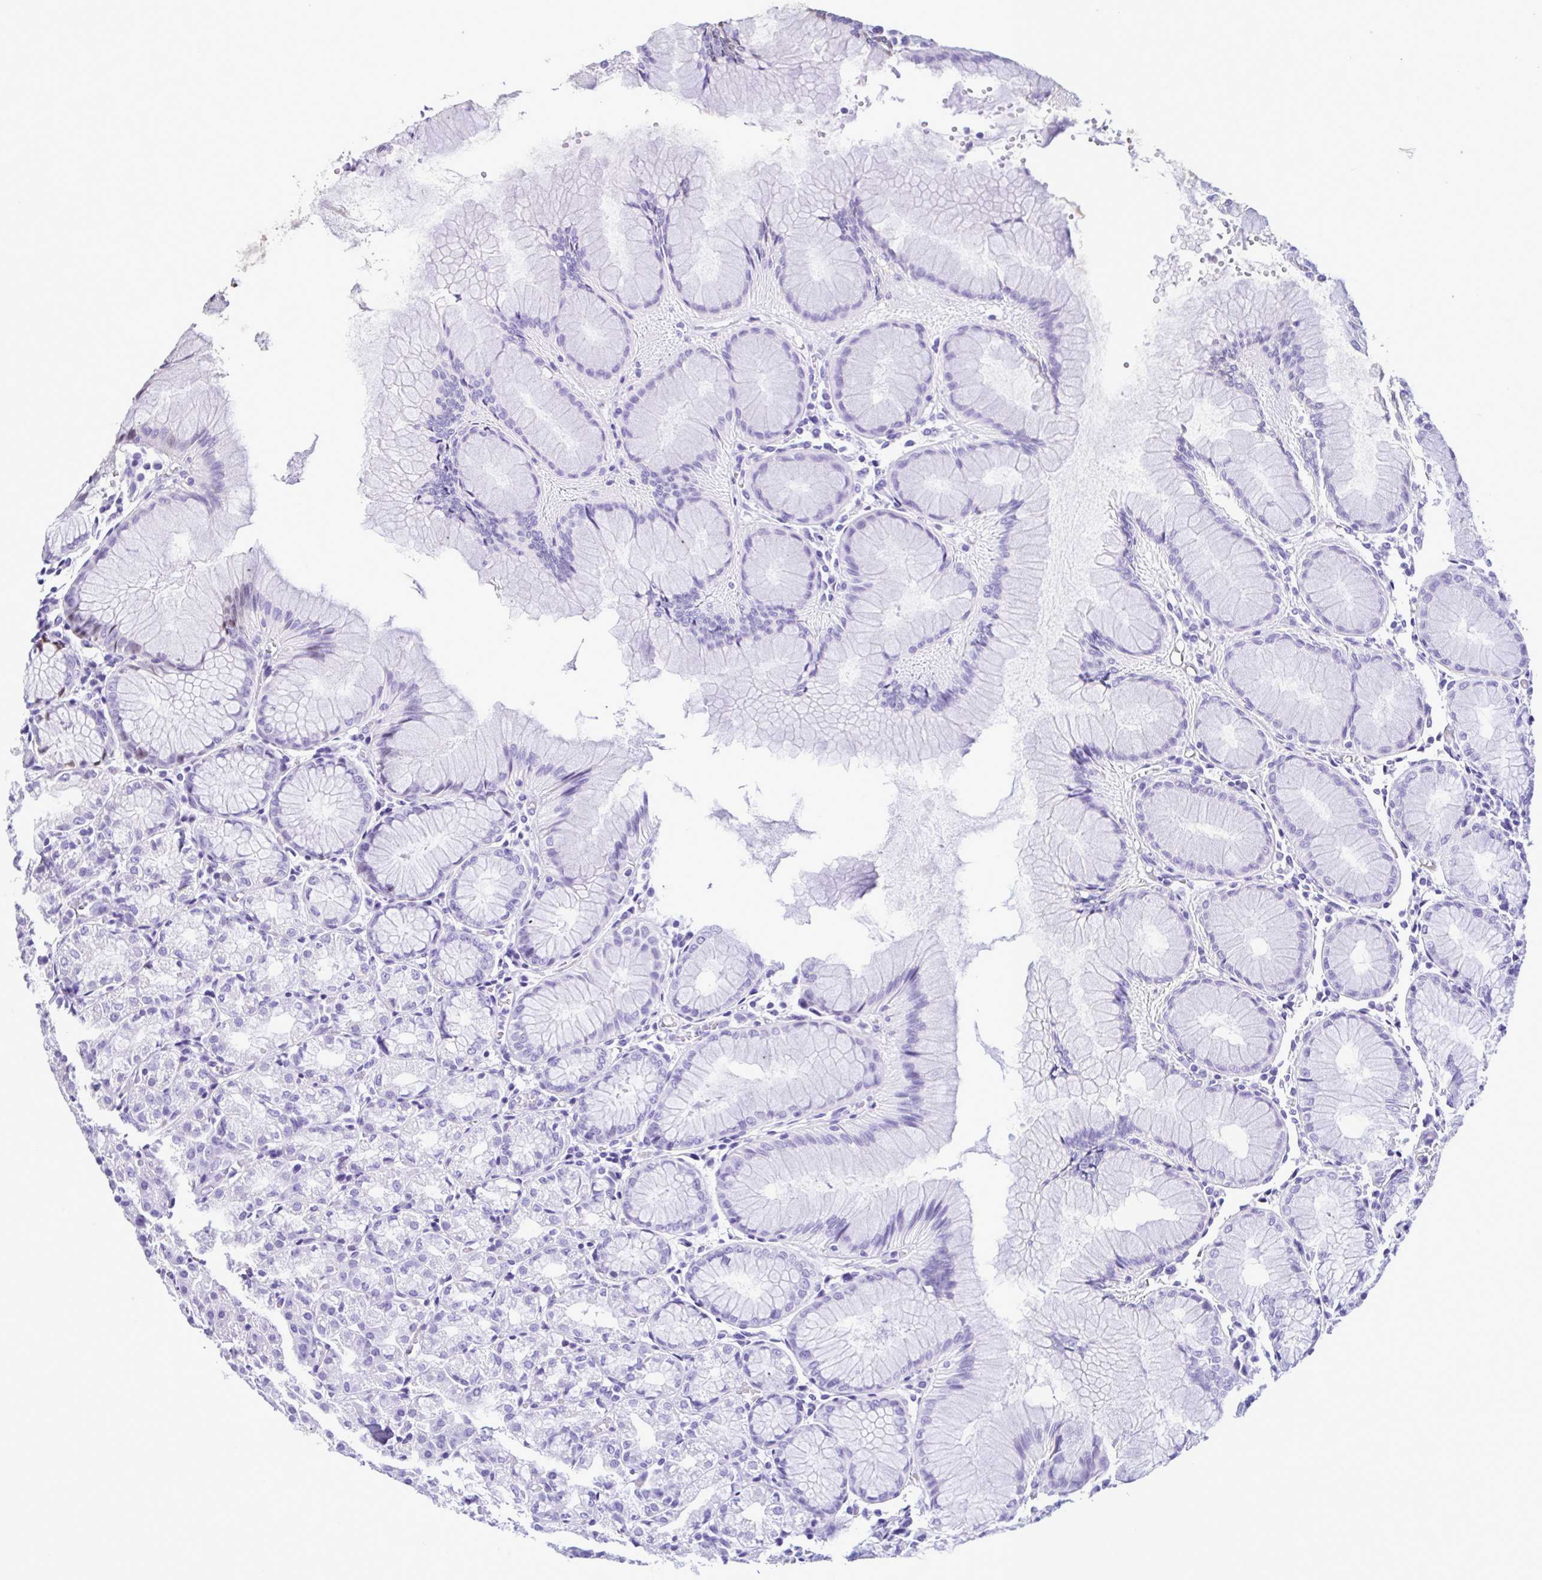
{"staining": {"intensity": "negative", "quantity": "none", "location": "none"}, "tissue": "stomach", "cell_type": "Glandular cells", "image_type": "normal", "snomed": [{"axis": "morphology", "description": "Normal tissue, NOS"}, {"axis": "topography", "description": "Stomach"}], "caption": "This is a photomicrograph of immunohistochemistry (IHC) staining of unremarkable stomach, which shows no staining in glandular cells.", "gene": "CBY2", "patient": {"sex": "female", "age": 57}}